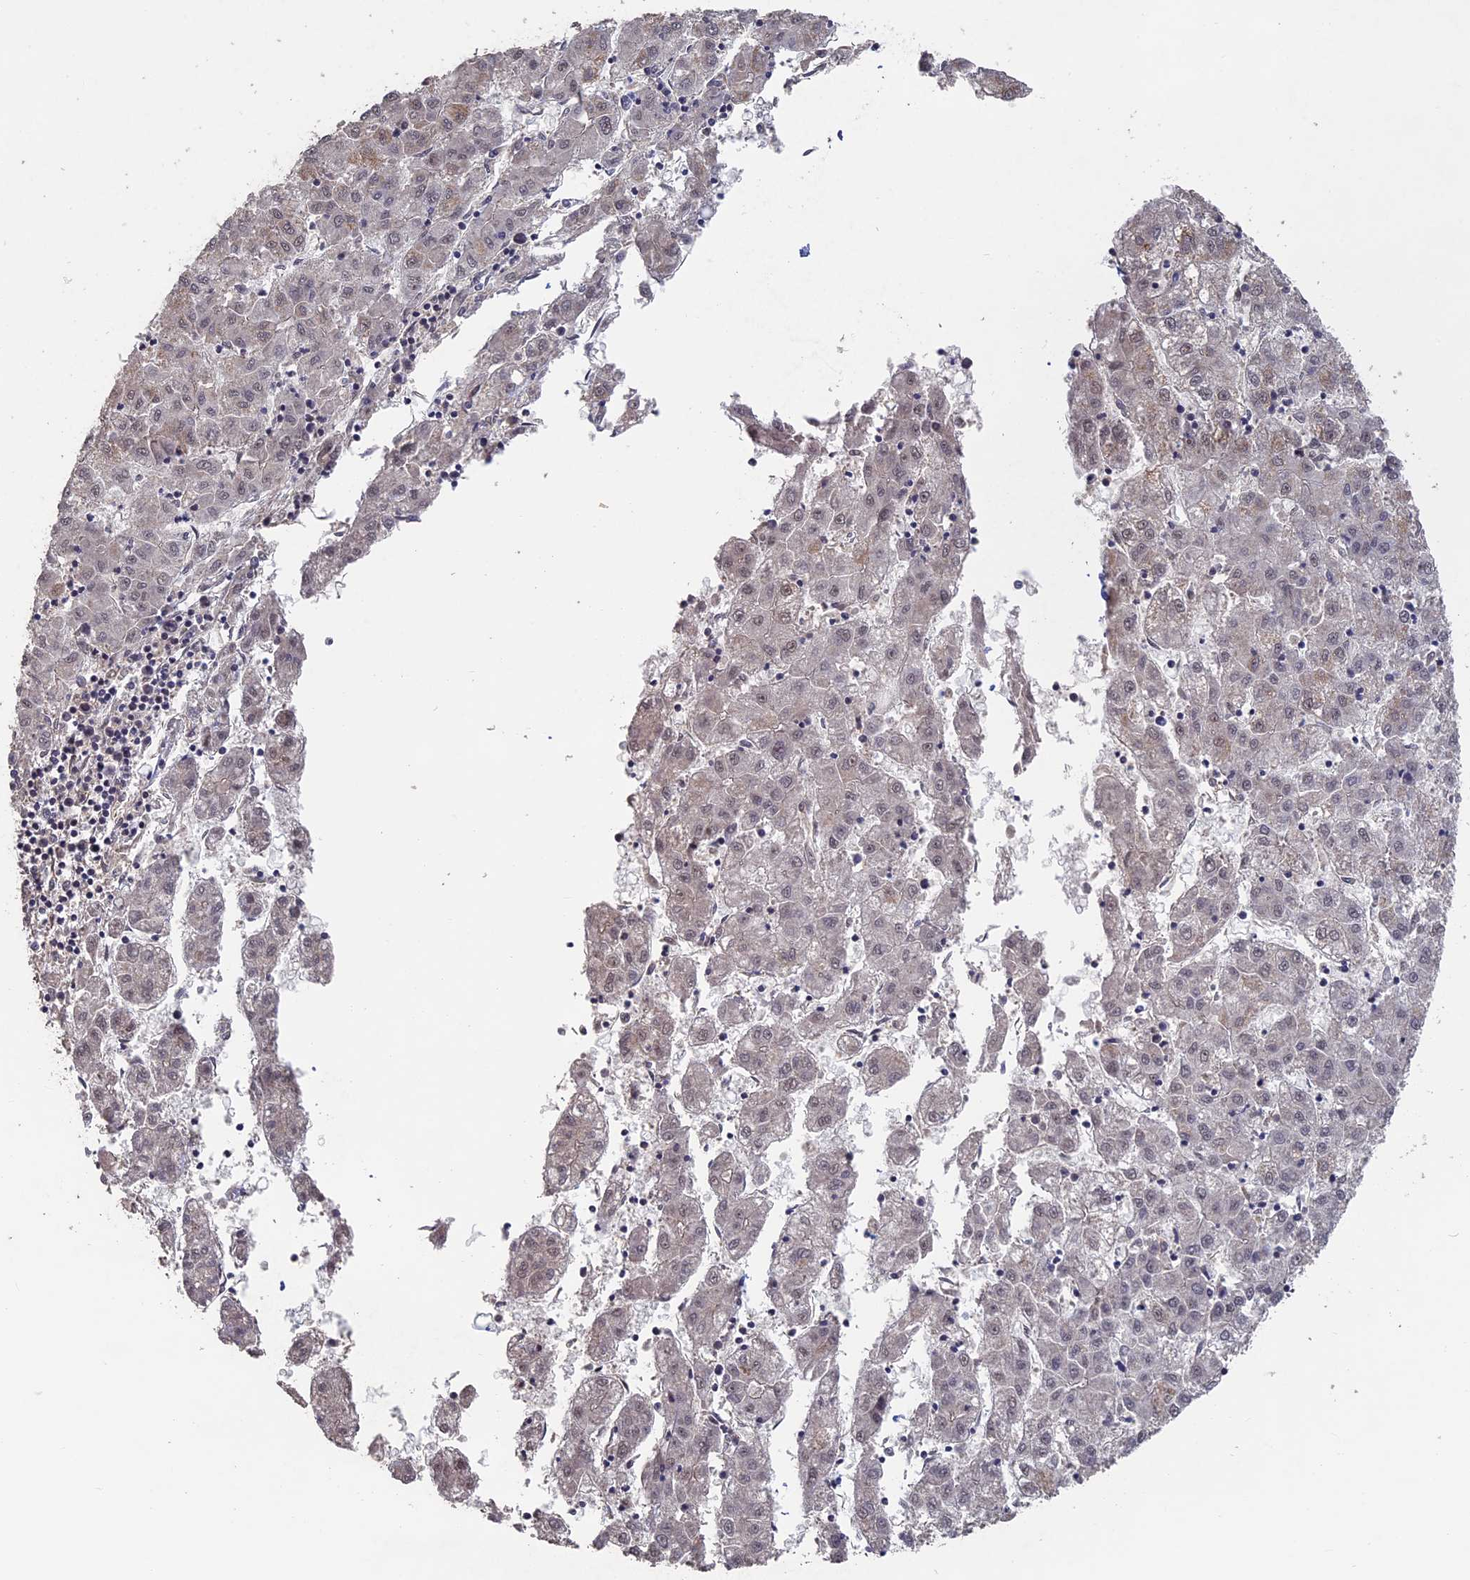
{"staining": {"intensity": "weak", "quantity": "25%-75%", "location": "nuclear"}, "tissue": "liver cancer", "cell_type": "Tumor cells", "image_type": "cancer", "snomed": [{"axis": "morphology", "description": "Carcinoma, Hepatocellular, NOS"}, {"axis": "topography", "description": "Liver"}], "caption": "IHC micrograph of human liver cancer stained for a protein (brown), which shows low levels of weak nuclear positivity in about 25%-75% of tumor cells.", "gene": "KIAA1328", "patient": {"sex": "male", "age": 72}}